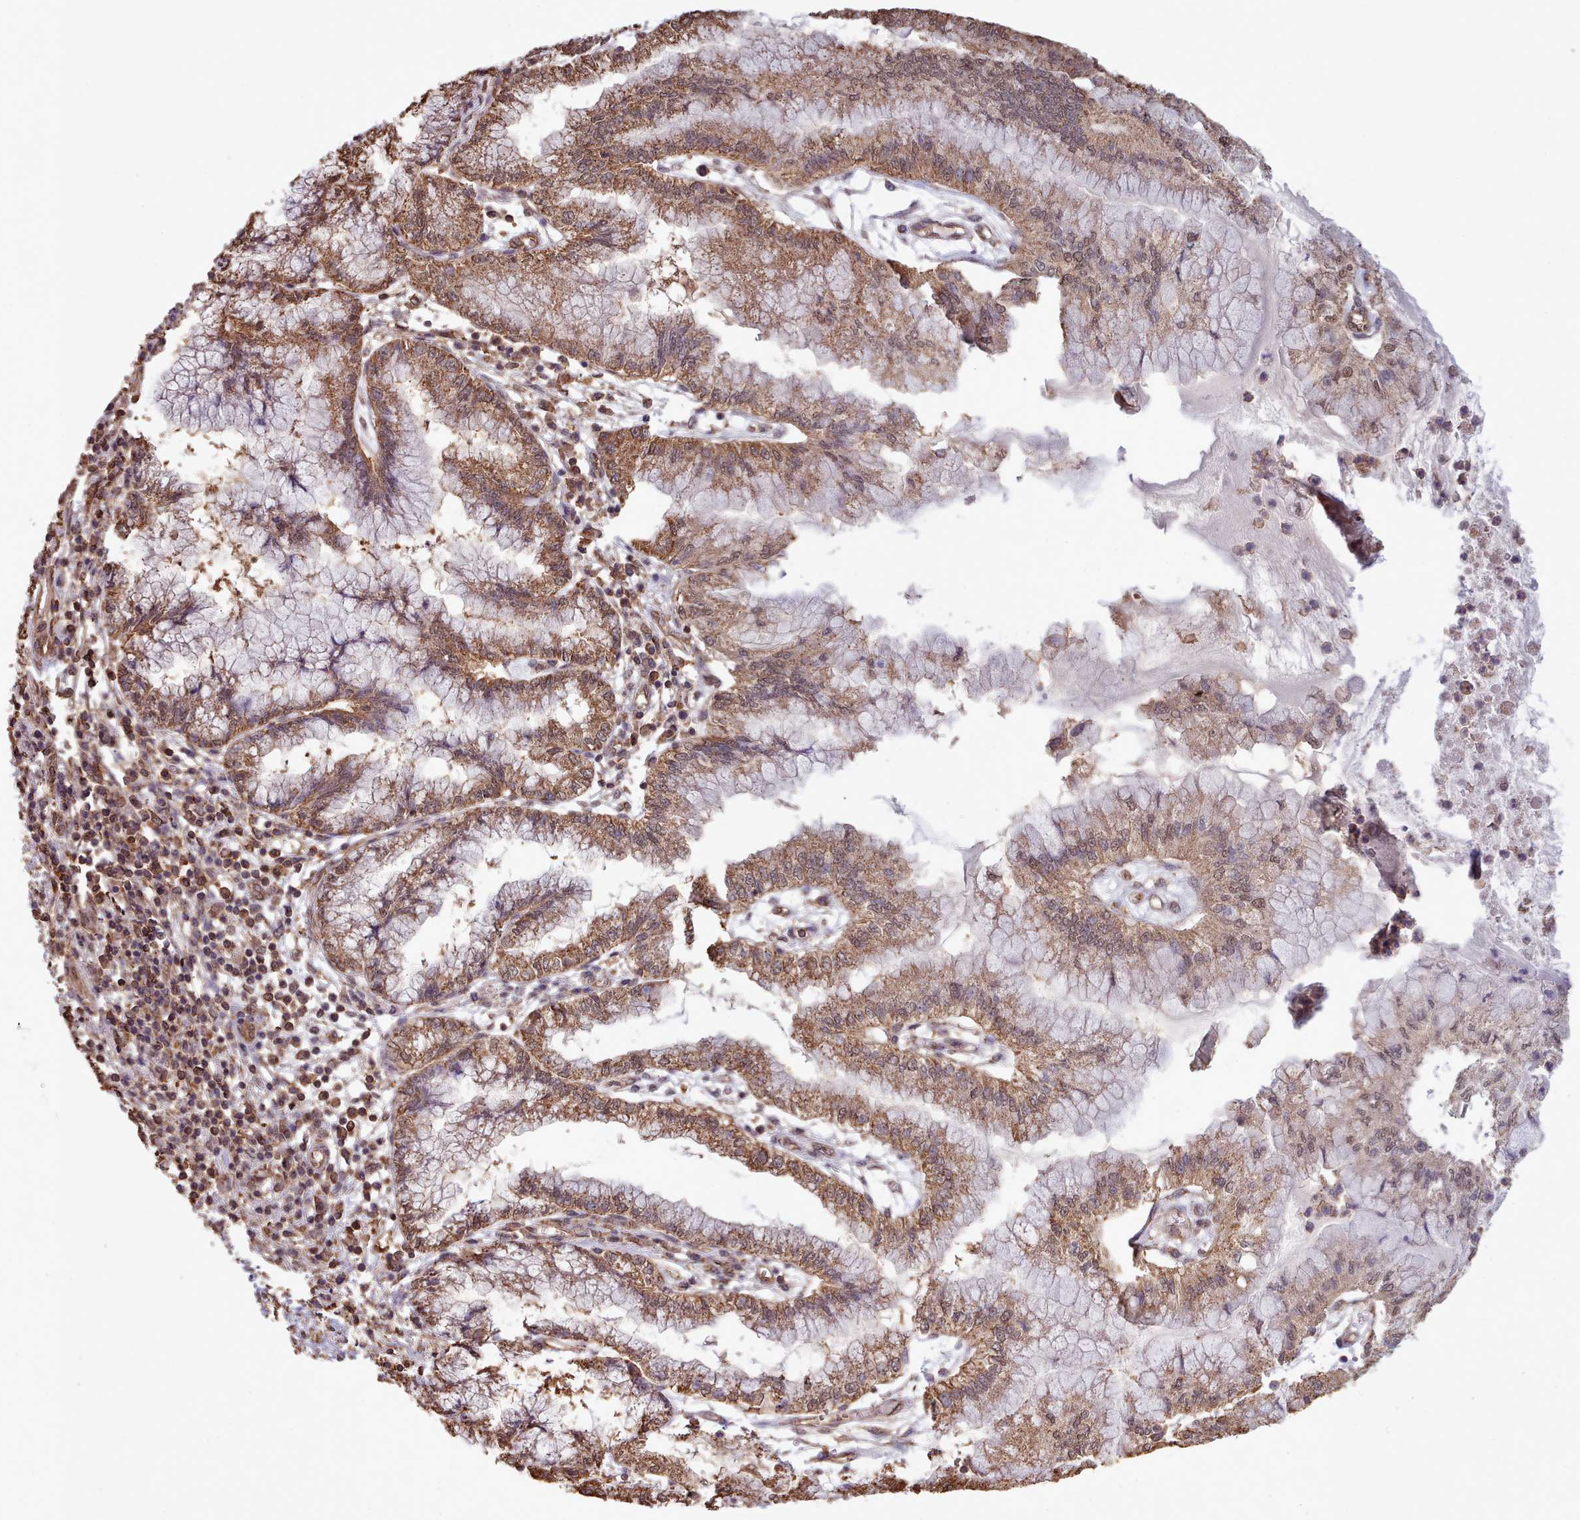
{"staining": {"intensity": "moderate", "quantity": ">75%", "location": "cytoplasmic/membranous,nuclear"}, "tissue": "pancreatic cancer", "cell_type": "Tumor cells", "image_type": "cancer", "snomed": [{"axis": "morphology", "description": "Adenocarcinoma, NOS"}, {"axis": "topography", "description": "Pancreas"}], "caption": "DAB (3,3'-diaminobenzidine) immunohistochemical staining of human adenocarcinoma (pancreatic) exhibits moderate cytoplasmic/membranous and nuclear protein staining in about >75% of tumor cells.", "gene": "METRN", "patient": {"sex": "male", "age": 73}}